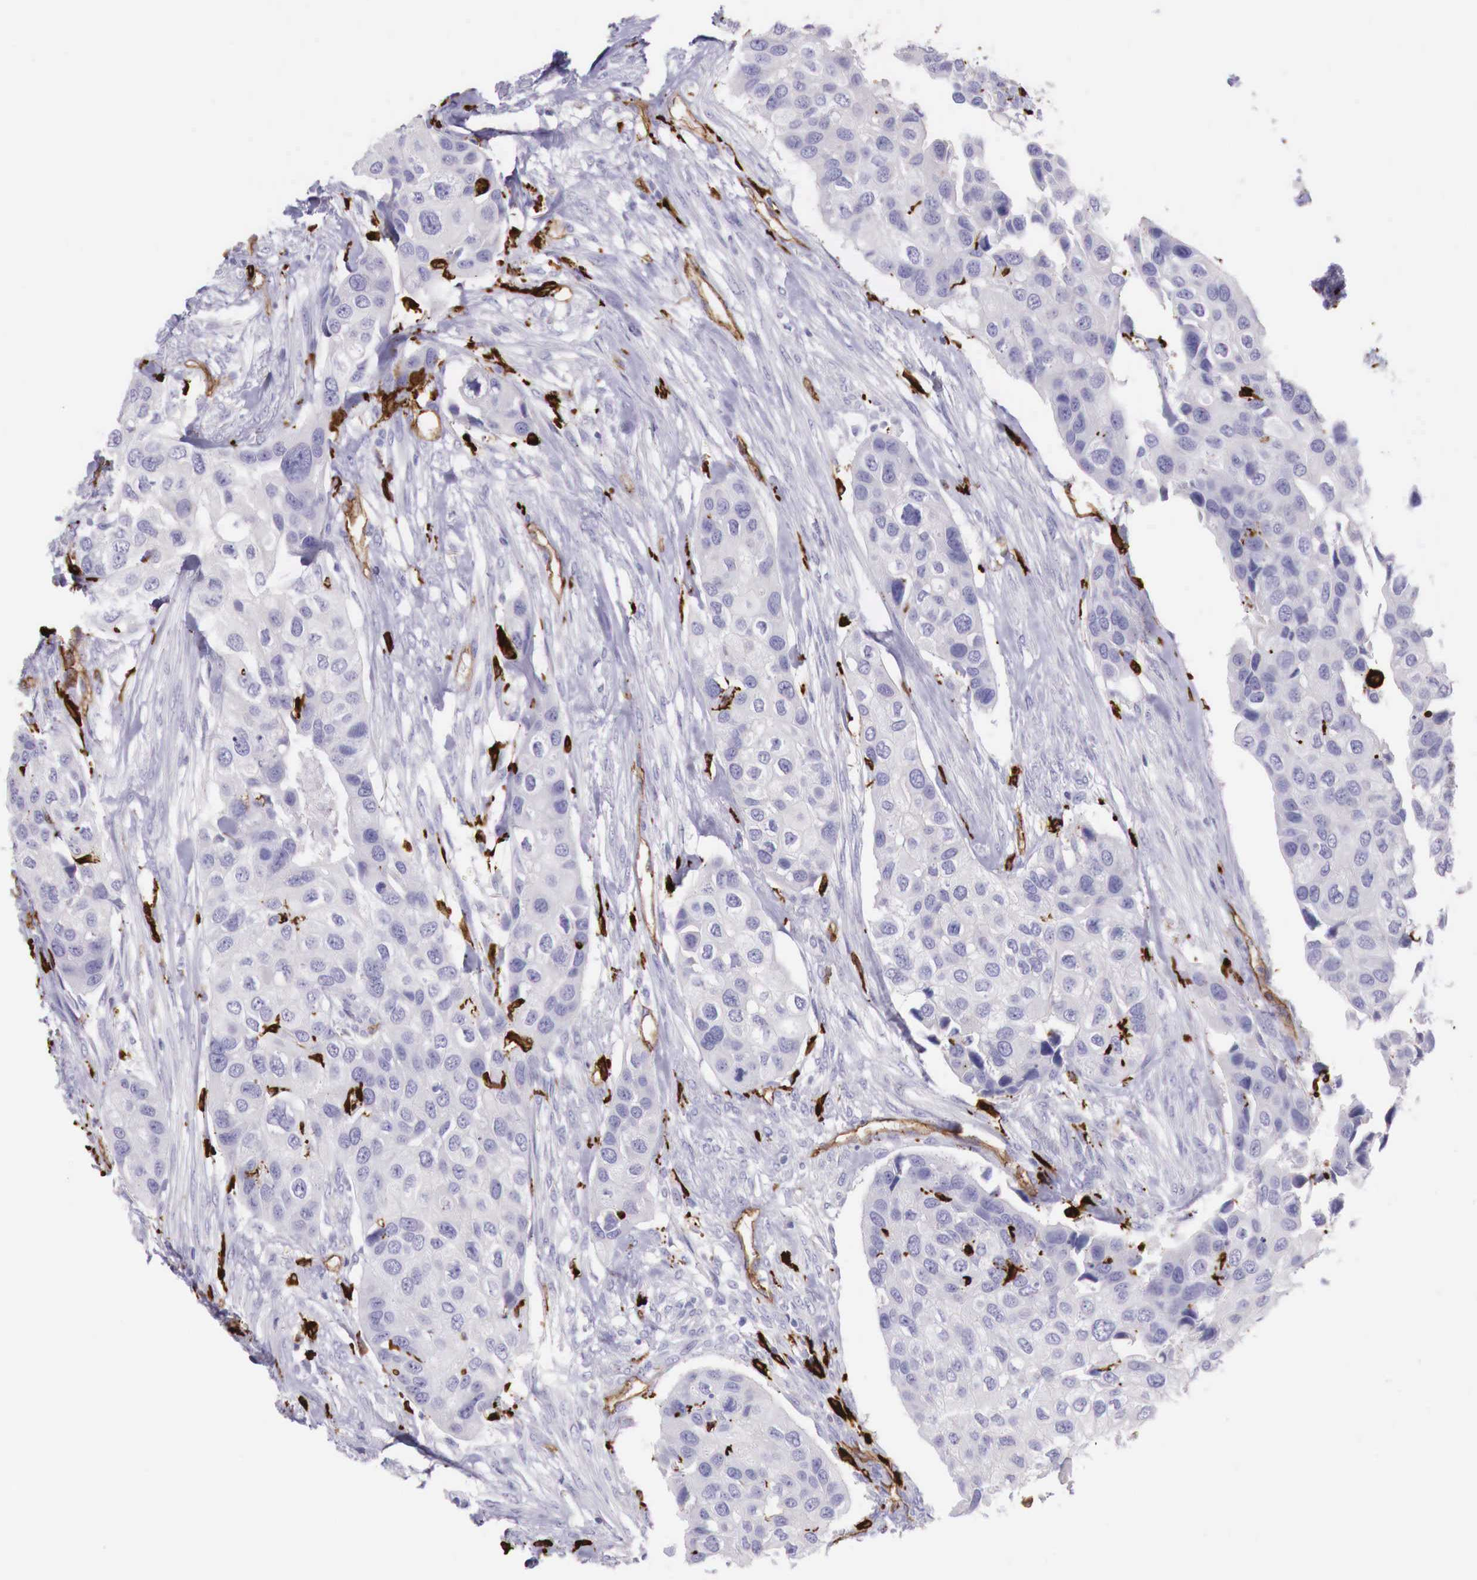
{"staining": {"intensity": "negative", "quantity": "none", "location": "none"}, "tissue": "urothelial cancer", "cell_type": "Tumor cells", "image_type": "cancer", "snomed": [{"axis": "morphology", "description": "Urothelial carcinoma, High grade"}, {"axis": "topography", "description": "Urinary bladder"}], "caption": "This is an immunohistochemistry histopathology image of high-grade urothelial carcinoma. There is no positivity in tumor cells.", "gene": "MSR1", "patient": {"sex": "male", "age": 55}}